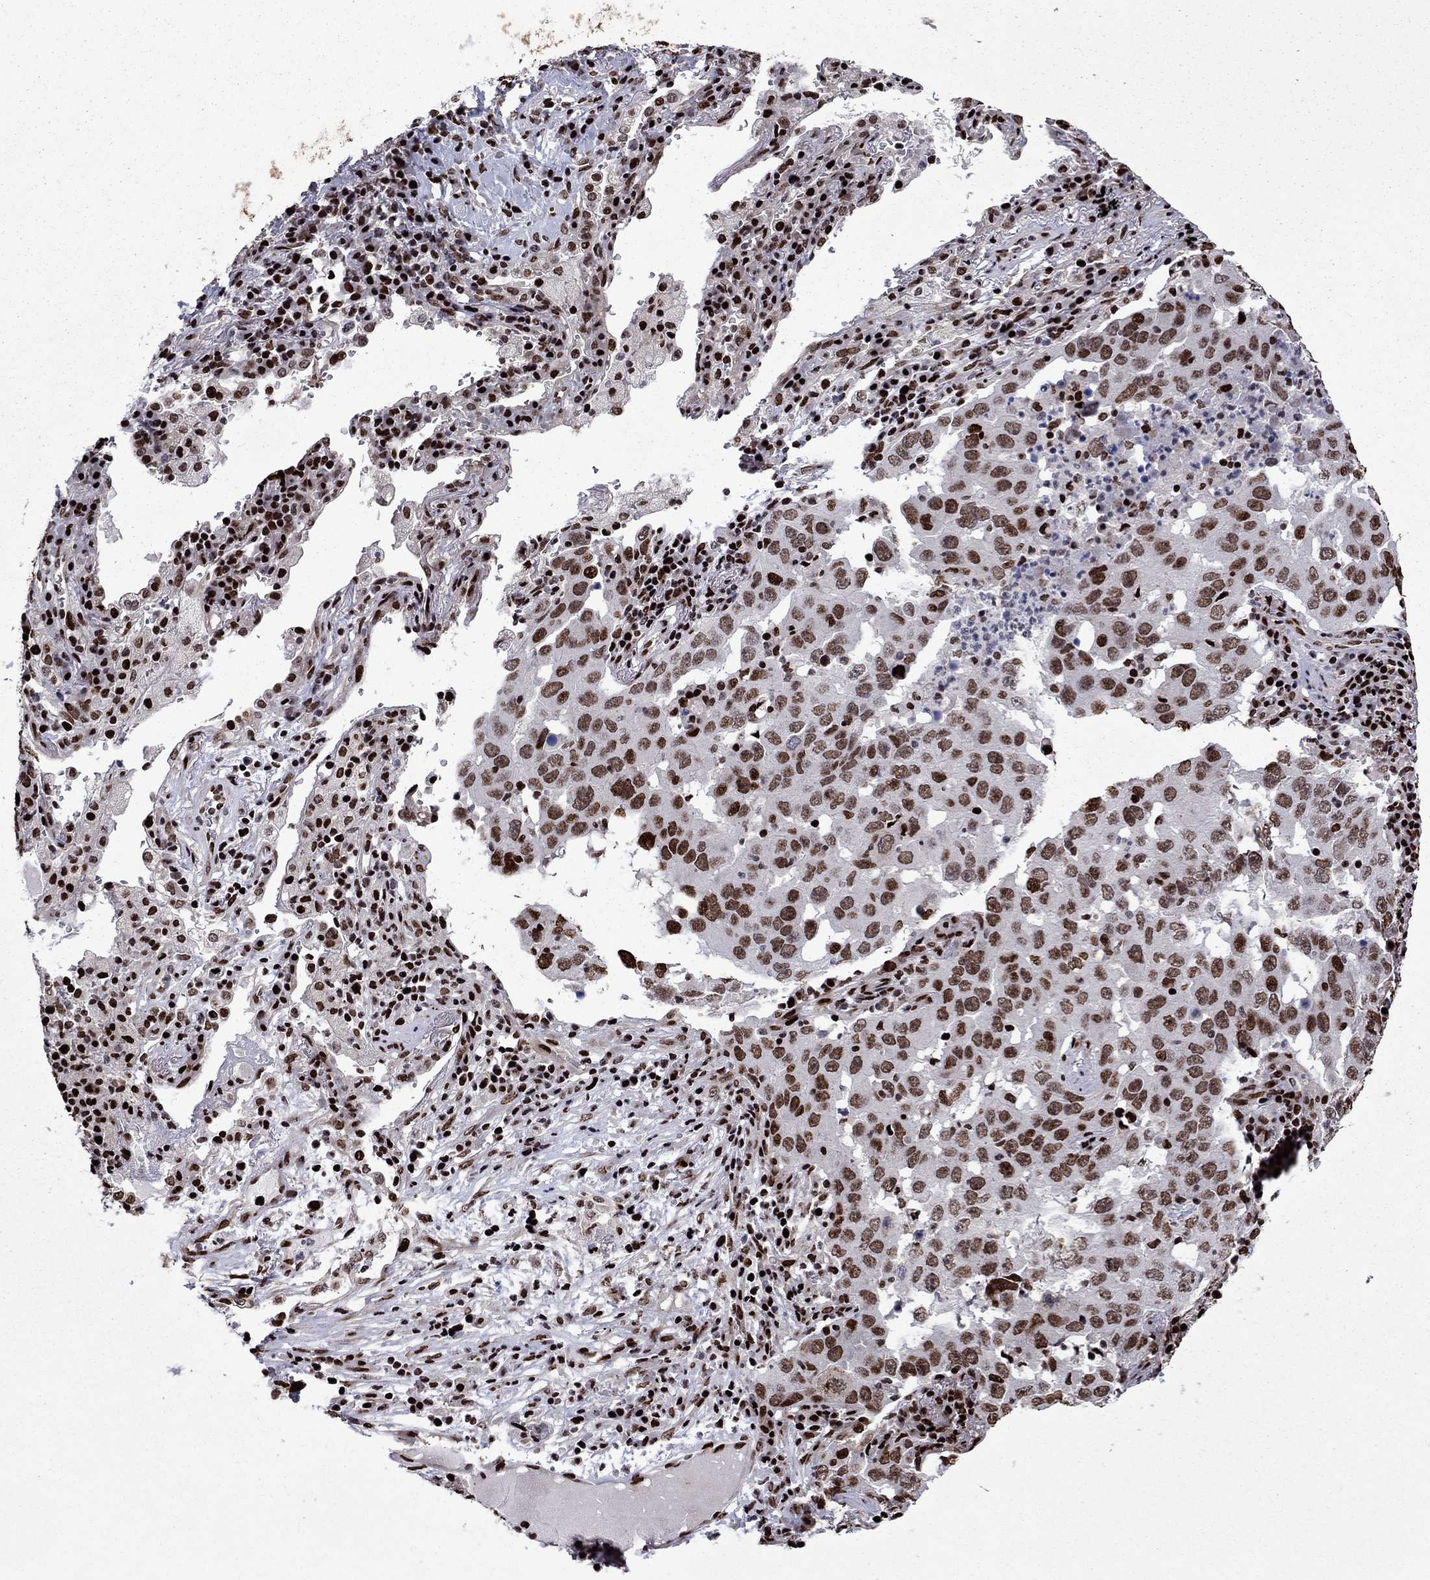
{"staining": {"intensity": "moderate", "quantity": ">75%", "location": "nuclear"}, "tissue": "lung cancer", "cell_type": "Tumor cells", "image_type": "cancer", "snomed": [{"axis": "morphology", "description": "Adenocarcinoma, NOS"}, {"axis": "topography", "description": "Lung"}], "caption": "DAB (3,3'-diaminobenzidine) immunohistochemical staining of human lung cancer exhibits moderate nuclear protein positivity in approximately >75% of tumor cells.", "gene": "LIMK1", "patient": {"sex": "male", "age": 73}}